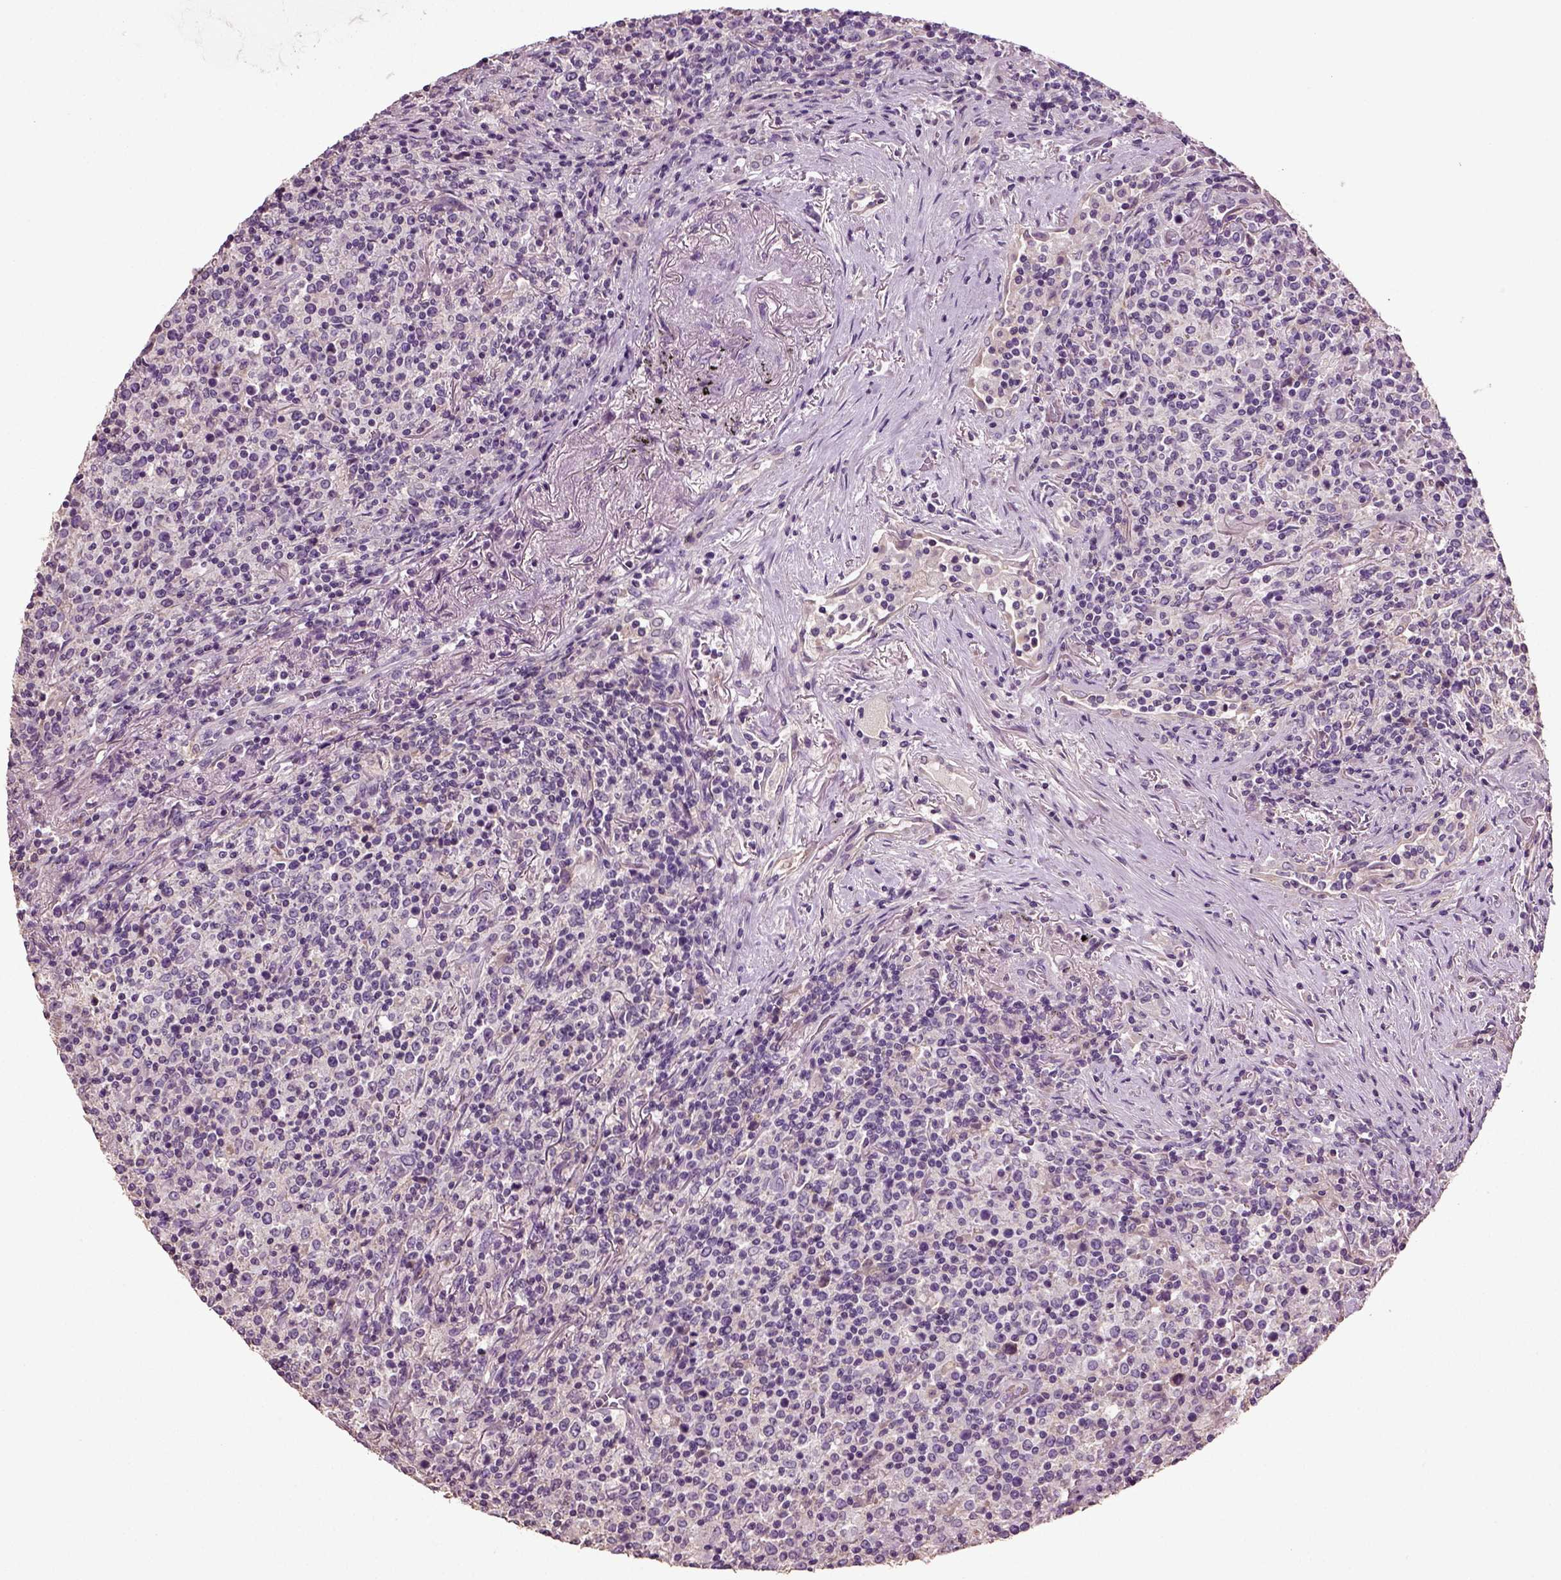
{"staining": {"intensity": "negative", "quantity": "none", "location": "none"}, "tissue": "lymphoma", "cell_type": "Tumor cells", "image_type": "cancer", "snomed": [{"axis": "morphology", "description": "Malignant lymphoma, non-Hodgkin's type, High grade"}, {"axis": "topography", "description": "Lung"}], "caption": "IHC photomicrograph of neoplastic tissue: human lymphoma stained with DAB (3,3'-diaminobenzidine) shows no significant protein expression in tumor cells.", "gene": "DEFB118", "patient": {"sex": "male", "age": 79}}